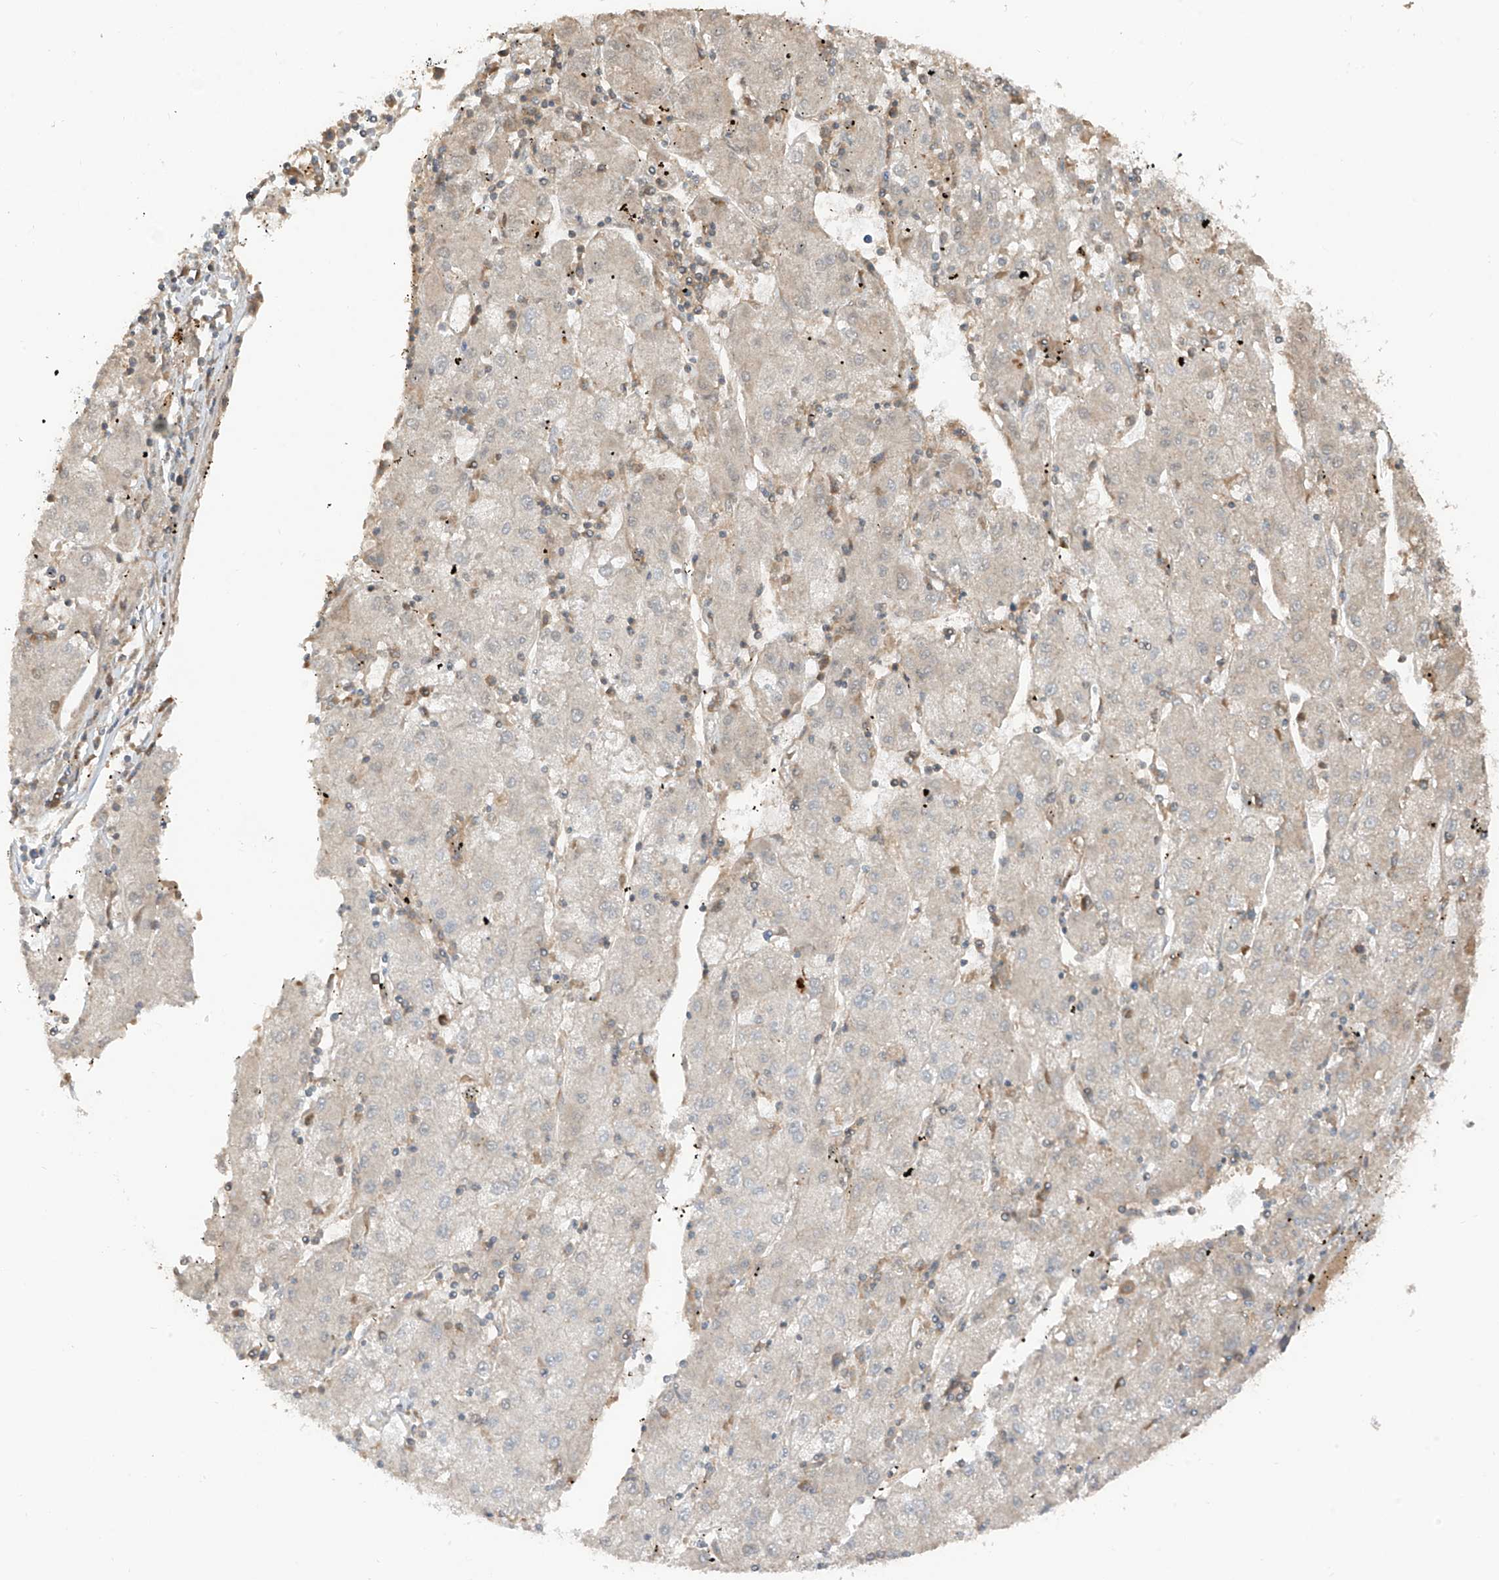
{"staining": {"intensity": "negative", "quantity": "none", "location": "none"}, "tissue": "liver cancer", "cell_type": "Tumor cells", "image_type": "cancer", "snomed": [{"axis": "morphology", "description": "Carcinoma, Hepatocellular, NOS"}, {"axis": "topography", "description": "Liver"}], "caption": "Tumor cells are negative for brown protein staining in liver cancer.", "gene": "COLGALT2", "patient": {"sex": "male", "age": 72}}